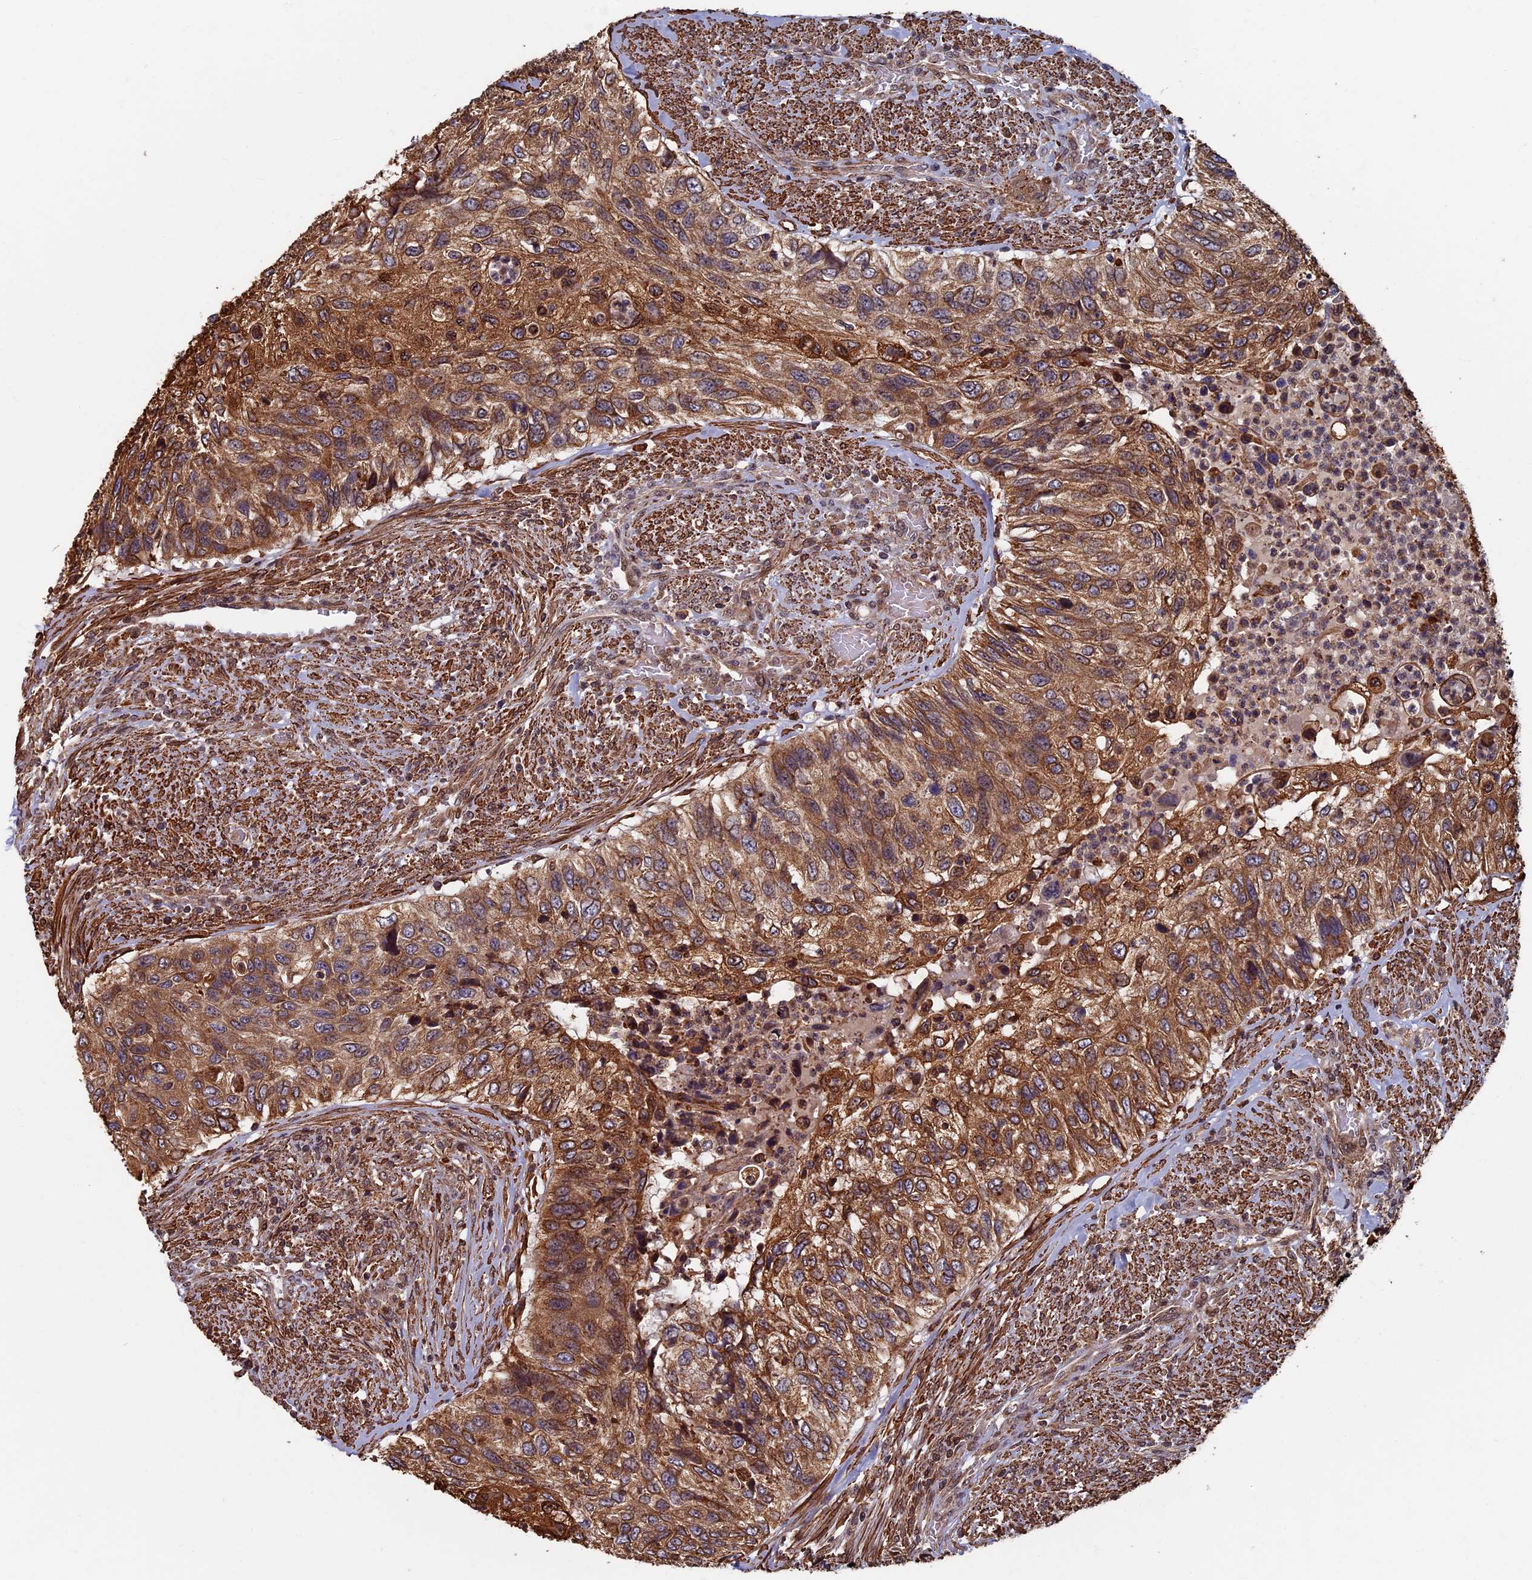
{"staining": {"intensity": "moderate", "quantity": ">75%", "location": "cytoplasmic/membranous"}, "tissue": "urothelial cancer", "cell_type": "Tumor cells", "image_type": "cancer", "snomed": [{"axis": "morphology", "description": "Urothelial carcinoma, High grade"}, {"axis": "topography", "description": "Urinary bladder"}], "caption": "DAB (3,3'-diaminobenzidine) immunohistochemical staining of human high-grade urothelial carcinoma exhibits moderate cytoplasmic/membranous protein staining in about >75% of tumor cells.", "gene": "CTDP1", "patient": {"sex": "female", "age": 60}}